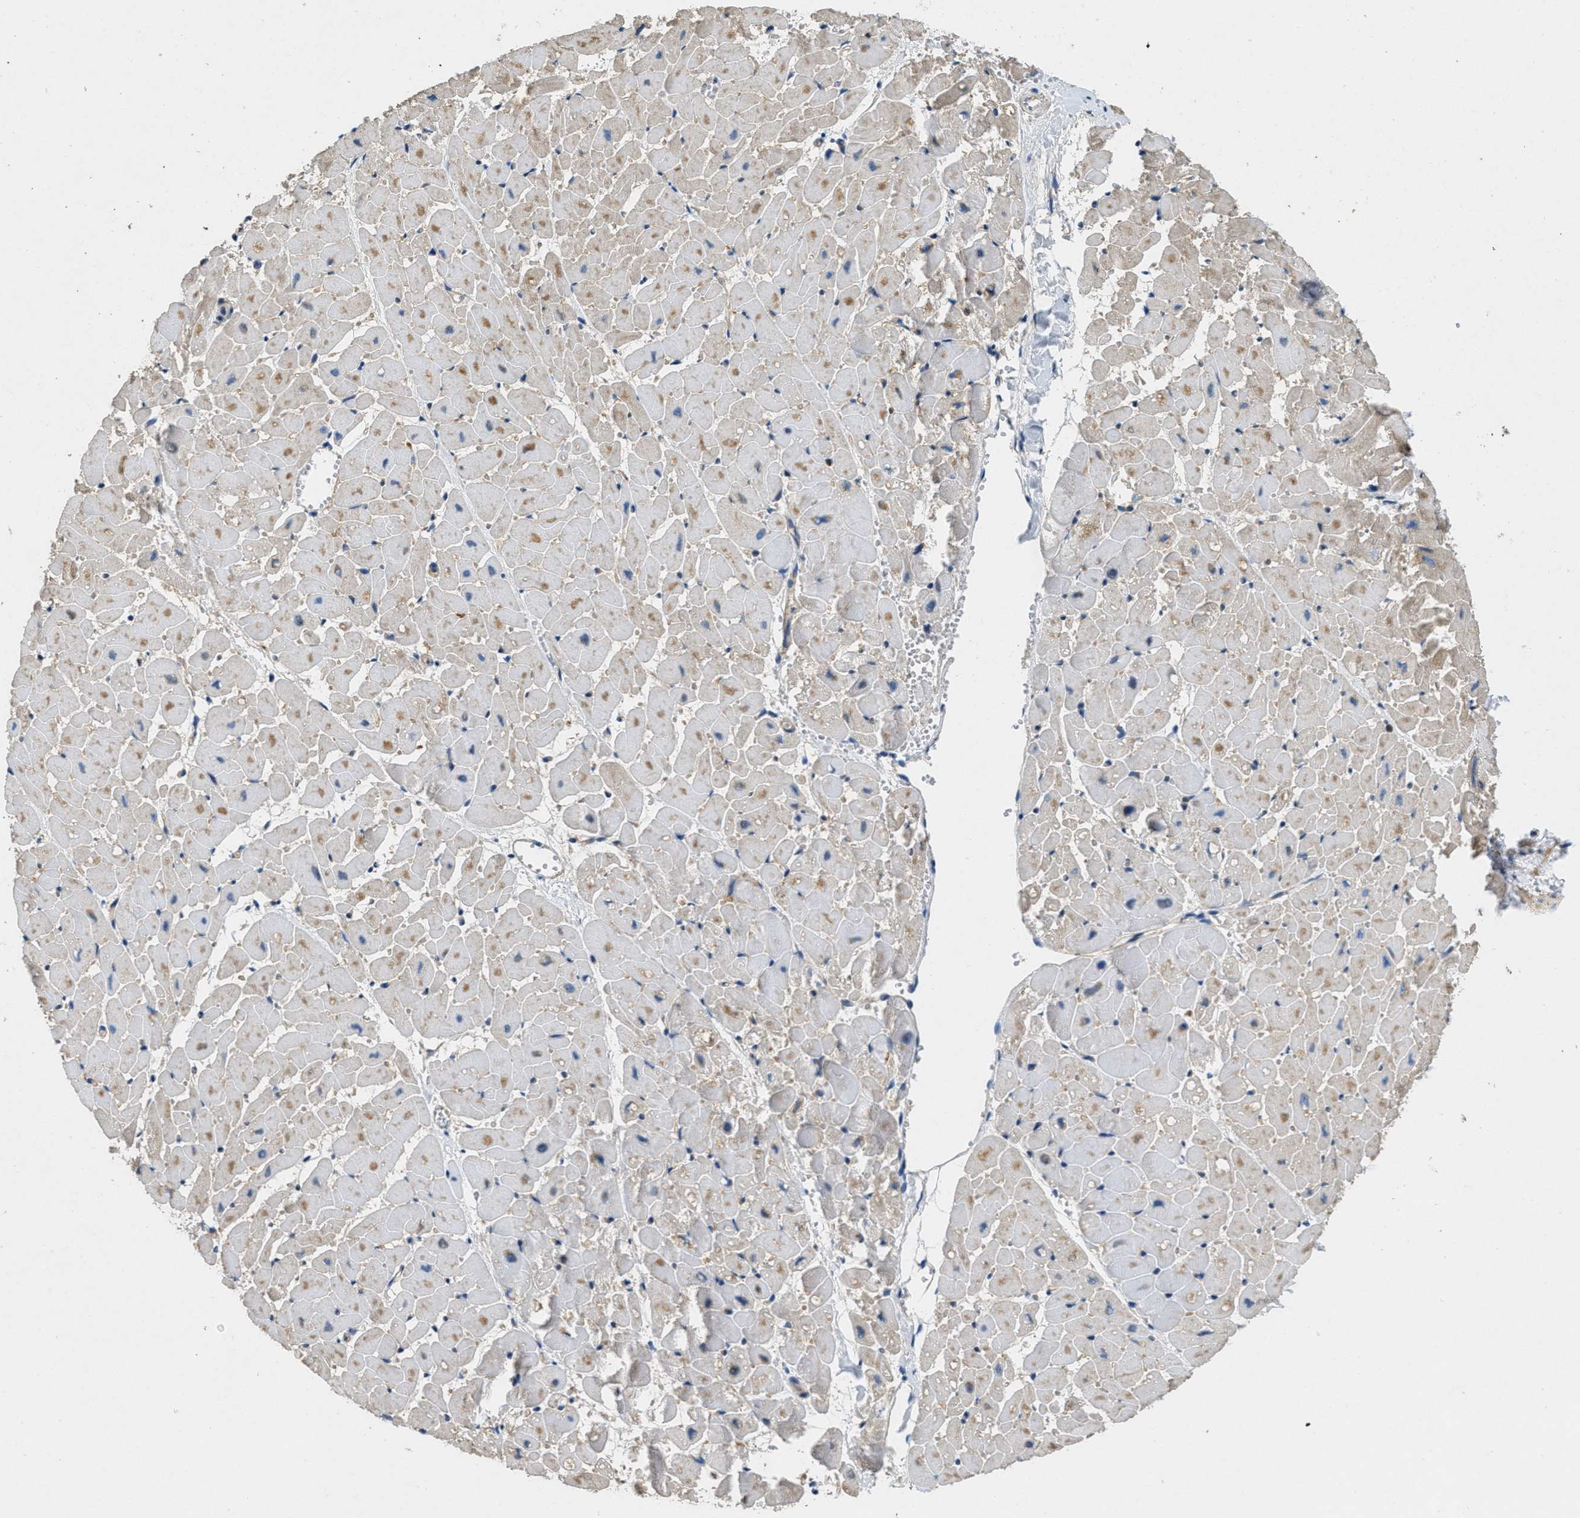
{"staining": {"intensity": "moderate", "quantity": ">75%", "location": "cytoplasmic/membranous"}, "tissue": "heart muscle", "cell_type": "Cardiomyocytes", "image_type": "normal", "snomed": [{"axis": "morphology", "description": "Normal tissue, NOS"}, {"axis": "topography", "description": "Heart"}], "caption": "A micrograph of human heart muscle stained for a protein displays moderate cytoplasmic/membranous brown staining in cardiomyocytes.", "gene": "TOMM70", "patient": {"sex": "female", "age": 19}}